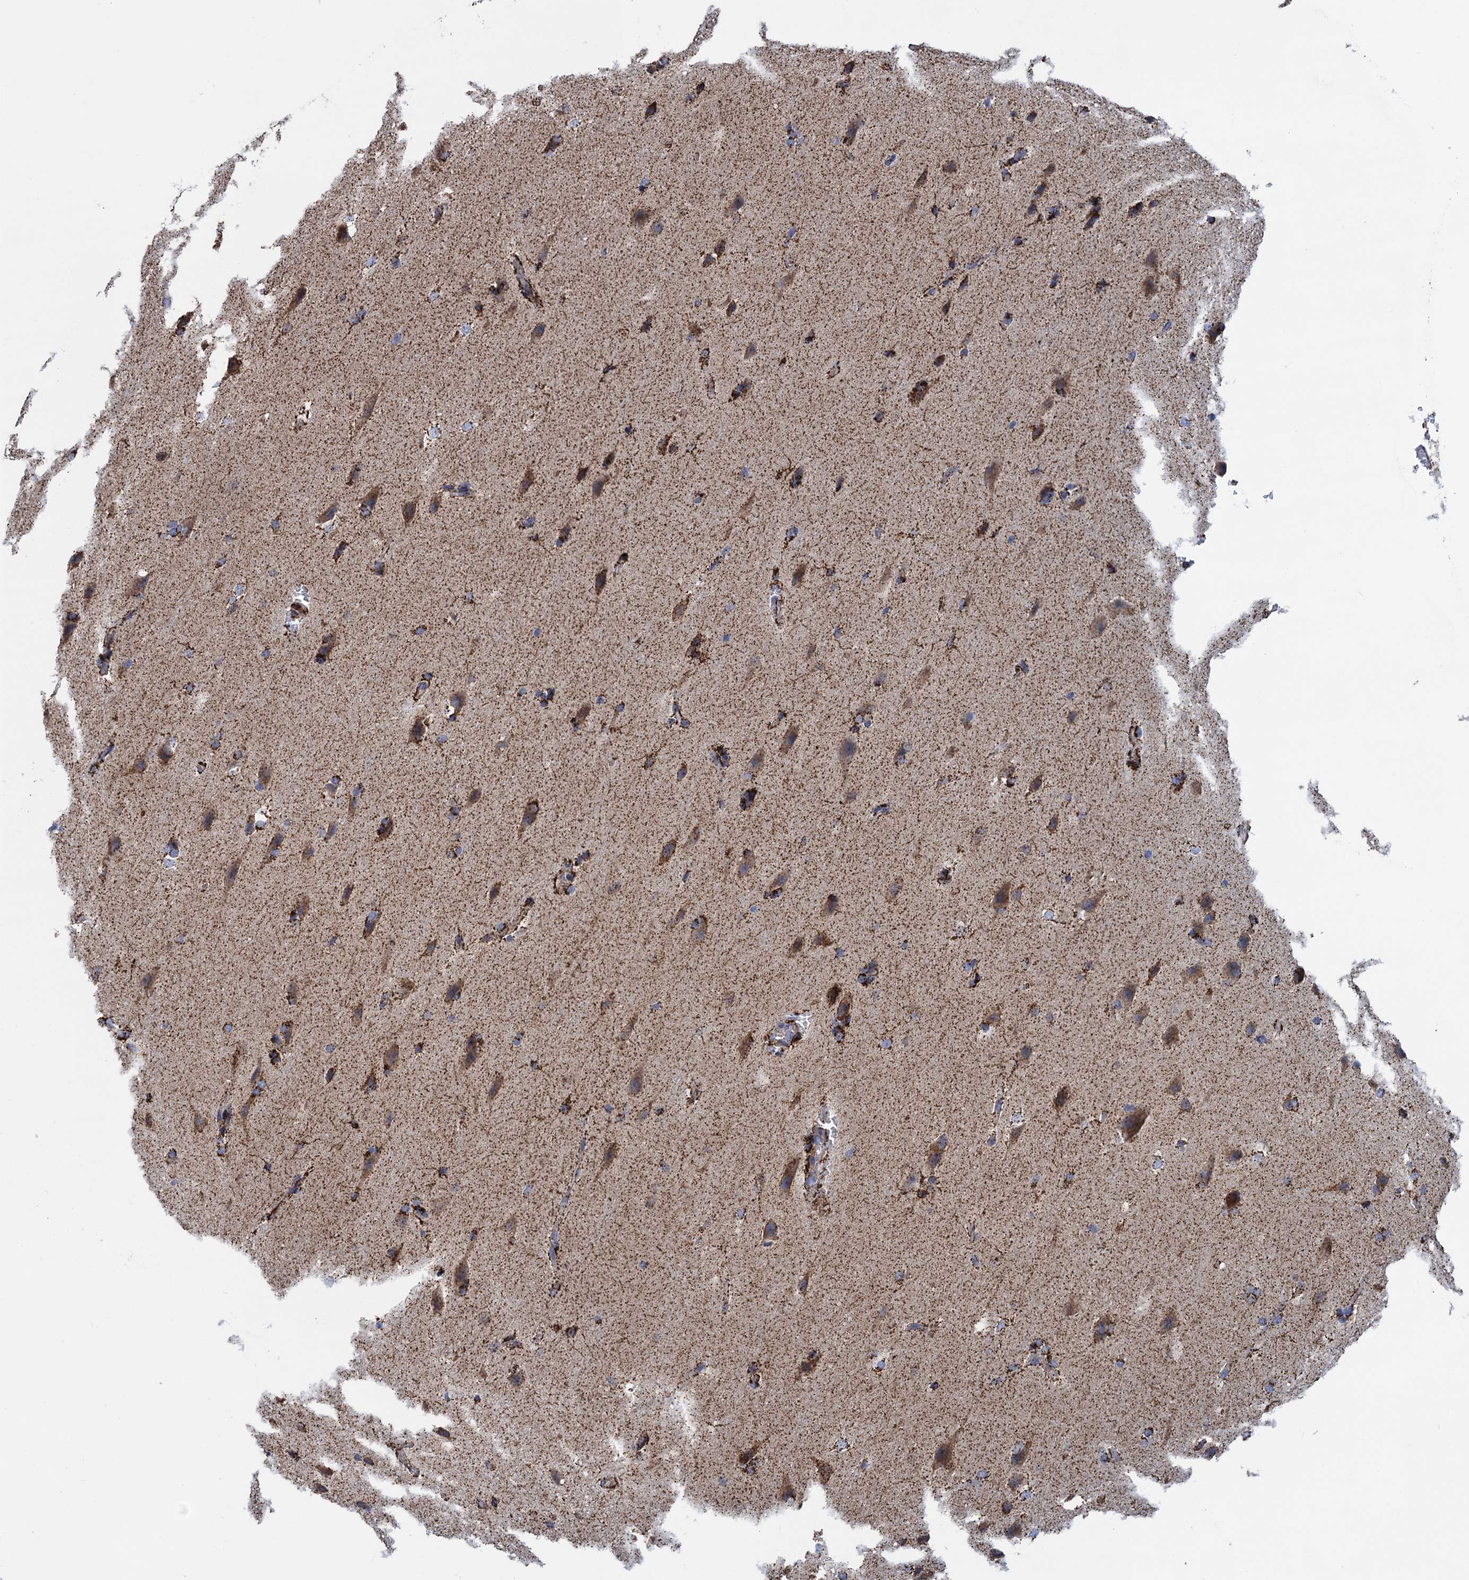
{"staining": {"intensity": "moderate", "quantity": "25%-75%", "location": "cytoplasmic/membranous"}, "tissue": "glioma", "cell_type": "Tumor cells", "image_type": "cancer", "snomed": [{"axis": "morphology", "description": "Glioma, malignant, Low grade"}, {"axis": "topography", "description": "Brain"}], "caption": "Tumor cells show medium levels of moderate cytoplasmic/membranous positivity in approximately 25%-75% of cells in malignant glioma (low-grade). Nuclei are stained in blue.", "gene": "GCSH", "patient": {"sex": "female", "age": 37}}